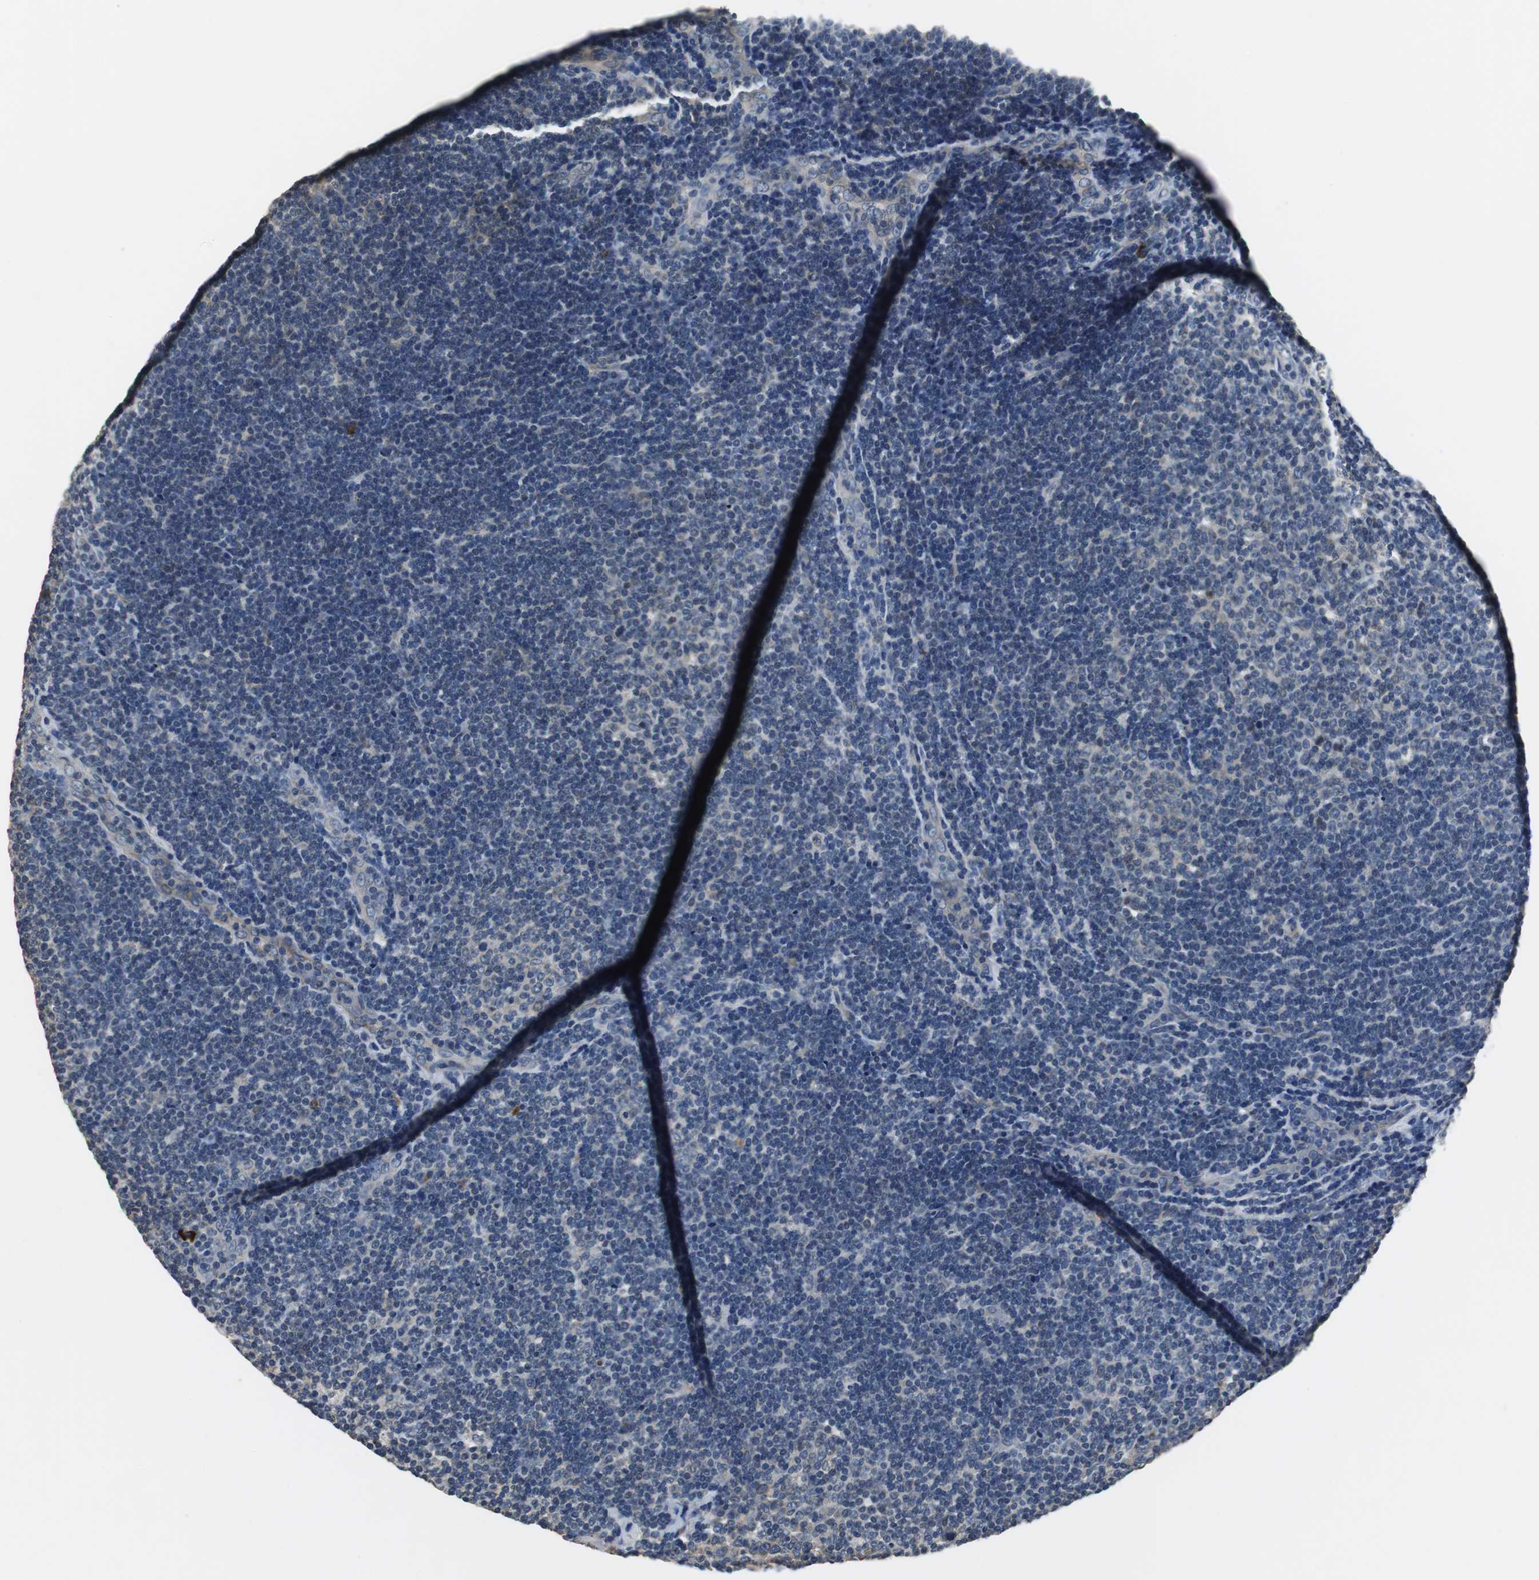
{"staining": {"intensity": "negative", "quantity": "none", "location": "none"}, "tissue": "lymphoma", "cell_type": "Tumor cells", "image_type": "cancer", "snomed": [{"axis": "morphology", "description": "Malignant lymphoma, non-Hodgkin's type, Low grade"}, {"axis": "topography", "description": "Lymph node"}], "caption": "Lymphoma stained for a protein using immunohistochemistry demonstrates no positivity tumor cells.", "gene": "MTIF2", "patient": {"sex": "male", "age": 70}}